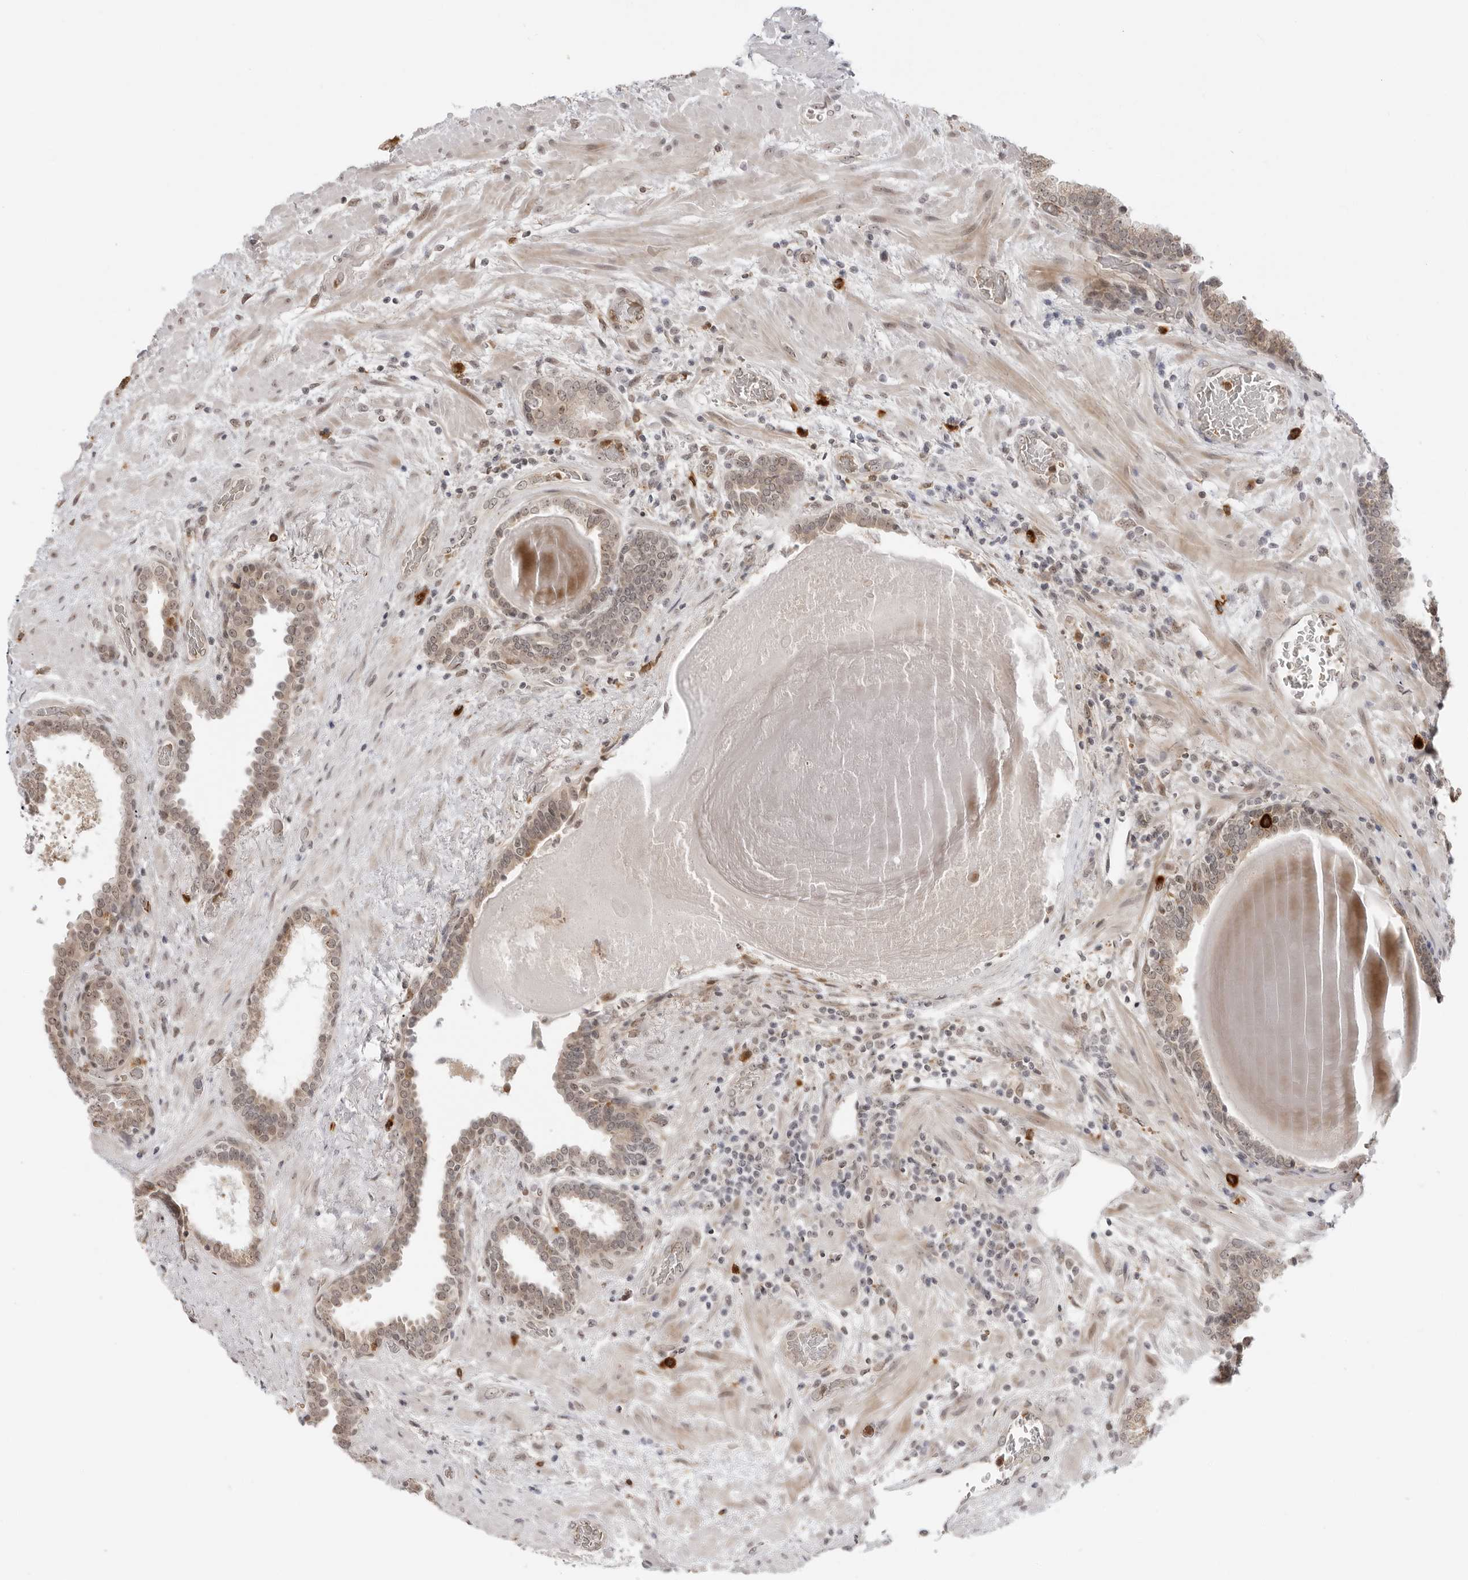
{"staining": {"intensity": "weak", "quantity": ">75%", "location": "cytoplasmic/membranous,nuclear"}, "tissue": "prostate", "cell_type": "Glandular cells", "image_type": "normal", "snomed": [{"axis": "morphology", "description": "Normal tissue, NOS"}, {"axis": "topography", "description": "Prostate"}], "caption": "Prostate stained with DAB (3,3'-diaminobenzidine) immunohistochemistry (IHC) shows low levels of weak cytoplasmic/membranous,nuclear positivity in about >75% of glandular cells. The staining was performed using DAB (3,3'-diaminobenzidine), with brown indicating positive protein expression. Nuclei are stained blue with hematoxylin.", "gene": "SUGCT", "patient": {"sex": "male", "age": 48}}